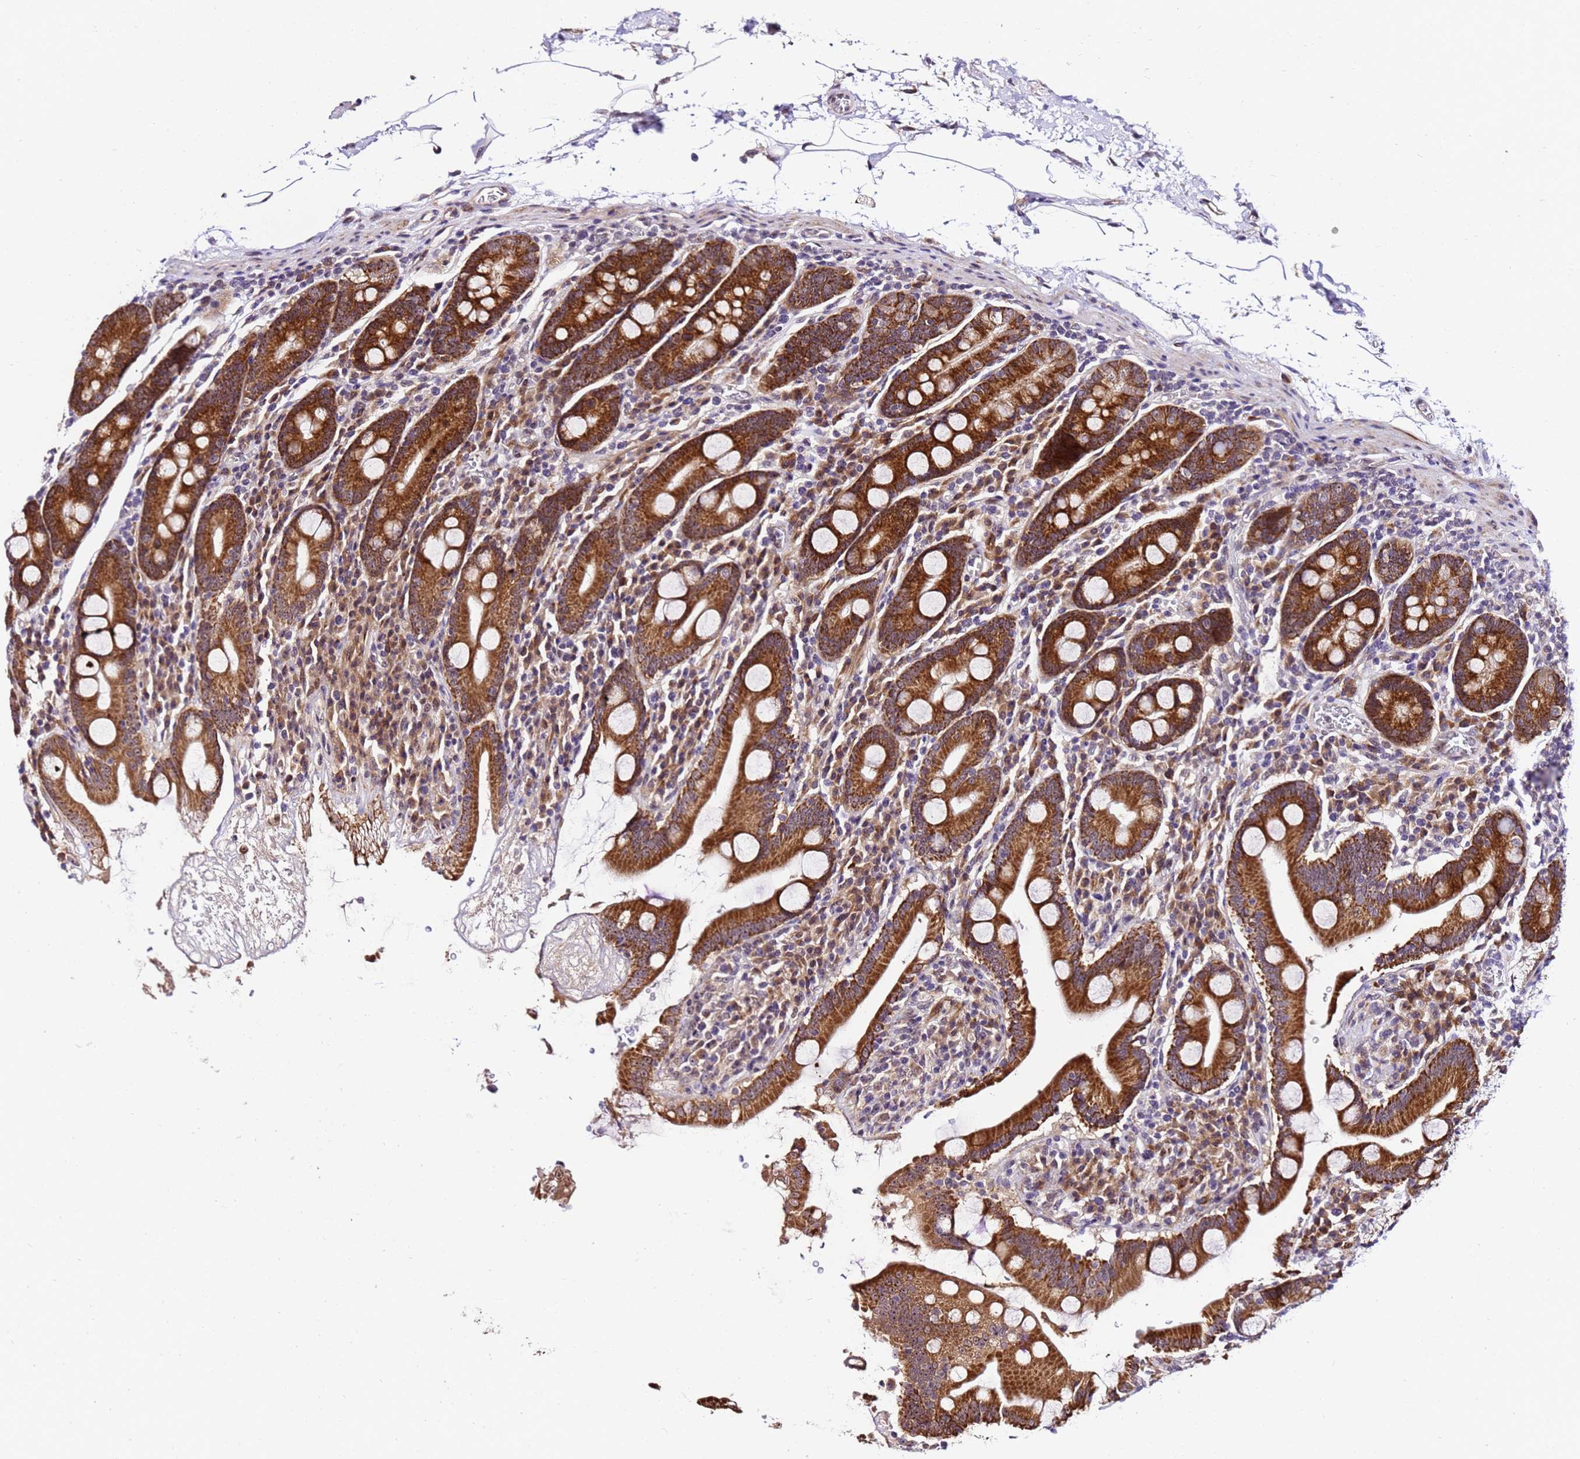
{"staining": {"intensity": "strong", "quantity": ">75%", "location": "cytoplasmic/membranous"}, "tissue": "duodenum", "cell_type": "Glandular cells", "image_type": "normal", "snomed": [{"axis": "morphology", "description": "Normal tissue, NOS"}, {"axis": "topography", "description": "Duodenum"}], "caption": "This image reveals unremarkable duodenum stained with immunohistochemistry (IHC) to label a protein in brown. The cytoplasmic/membranous of glandular cells show strong positivity for the protein. Nuclei are counter-stained blue.", "gene": "SLX4IP", "patient": {"sex": "male", "age": 35}}